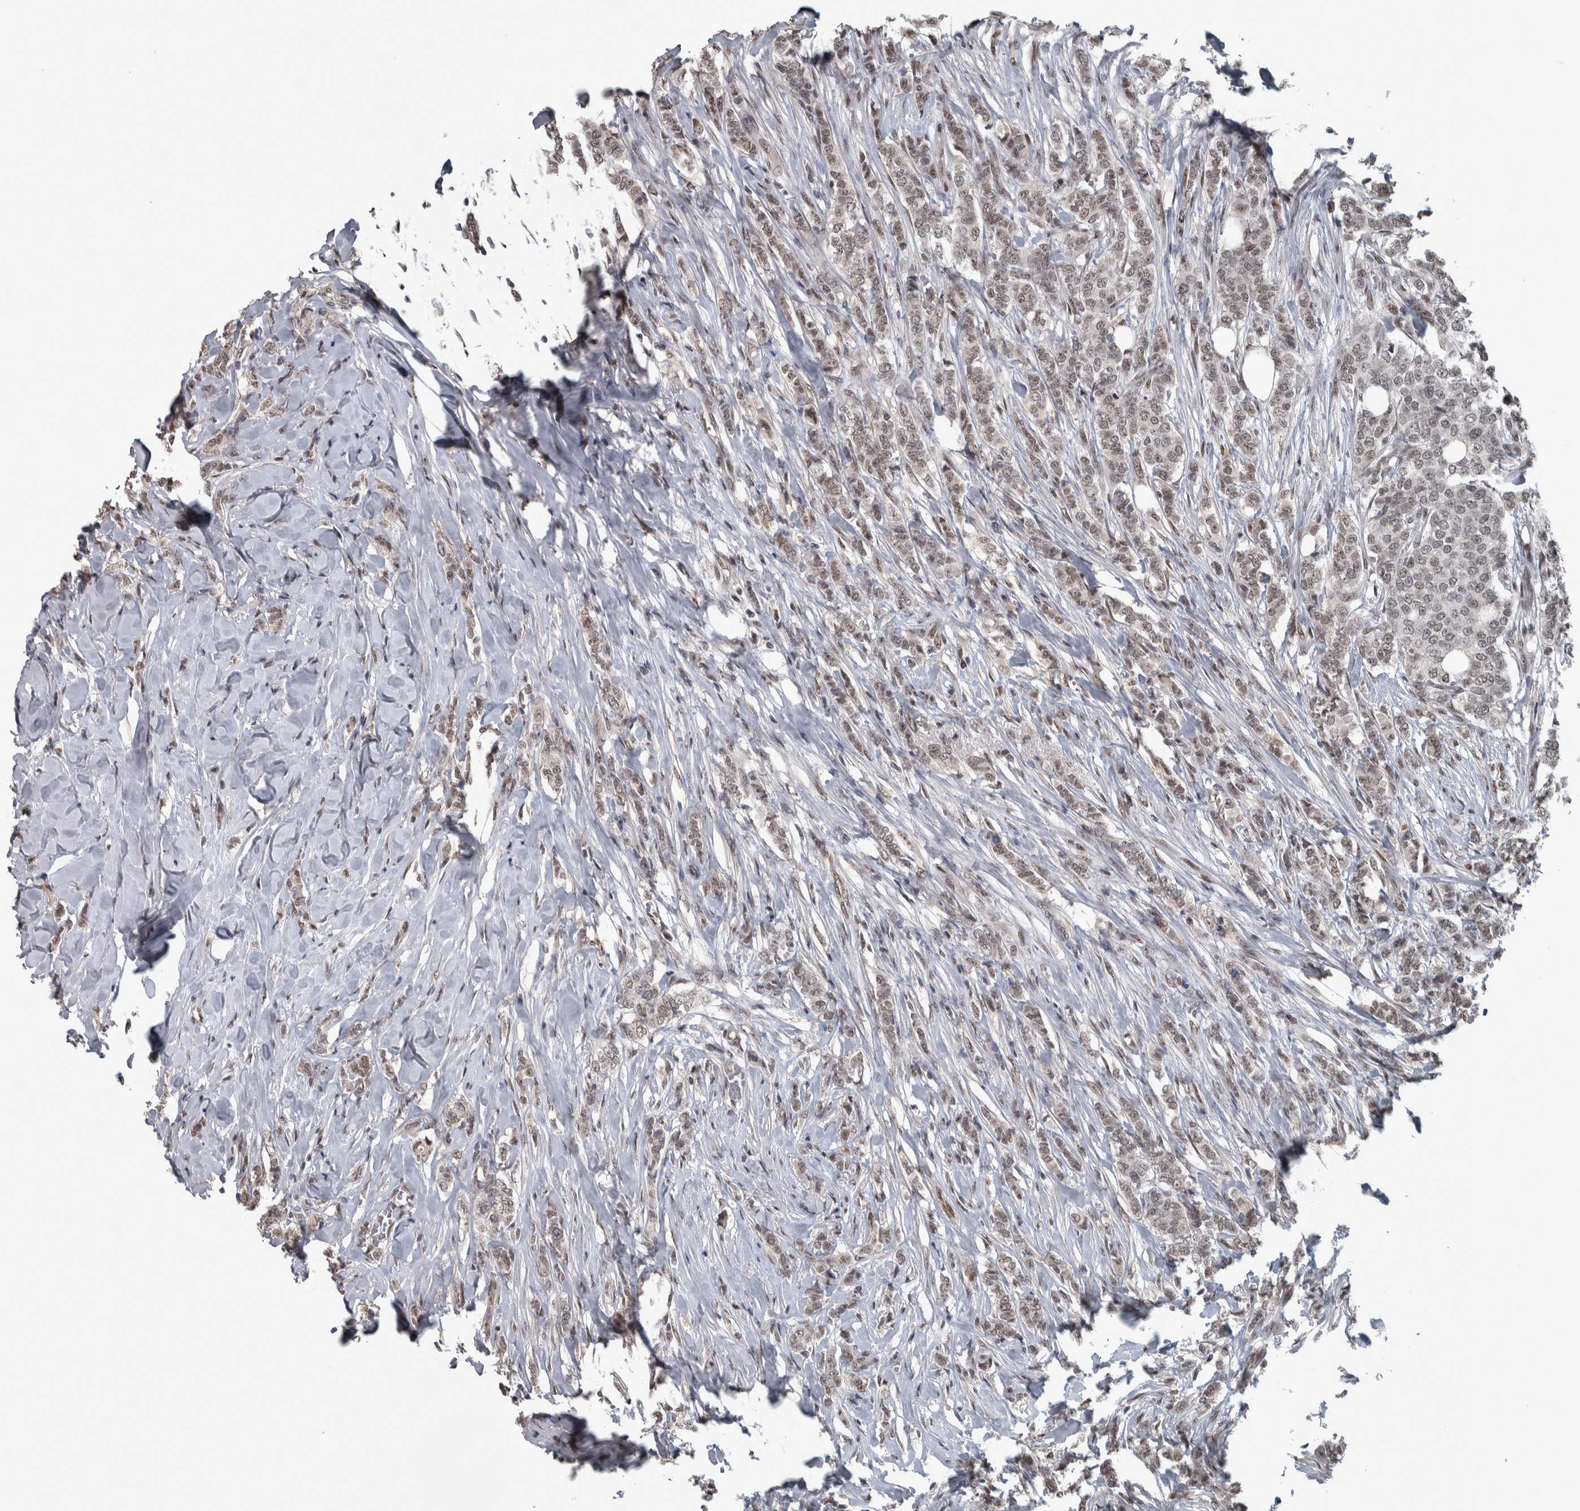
{"staining": {"intensity": "weak", "quantity": ">75%", "location": "nuclear"}, "tissue": "breast cancer", "cell_type": "Tumor cells", "image_type": "cancer", "snomed": [{"axis": "morphology", "description": "Lobular carcinoma"}, {"axis": "topography", "description": "Skin"}, {"axis": "topography", "description": "Breast"}], "caption": "Immunohistochemical staining of breast lobular carcinoma reveals weak nuclear protein positivity in approximately >75% of tumor cells. (Brightfield microscopy of DAB IHC at high magnification).", "gene": "DDX42", "patient": {"sex": "female", "age": 46}}